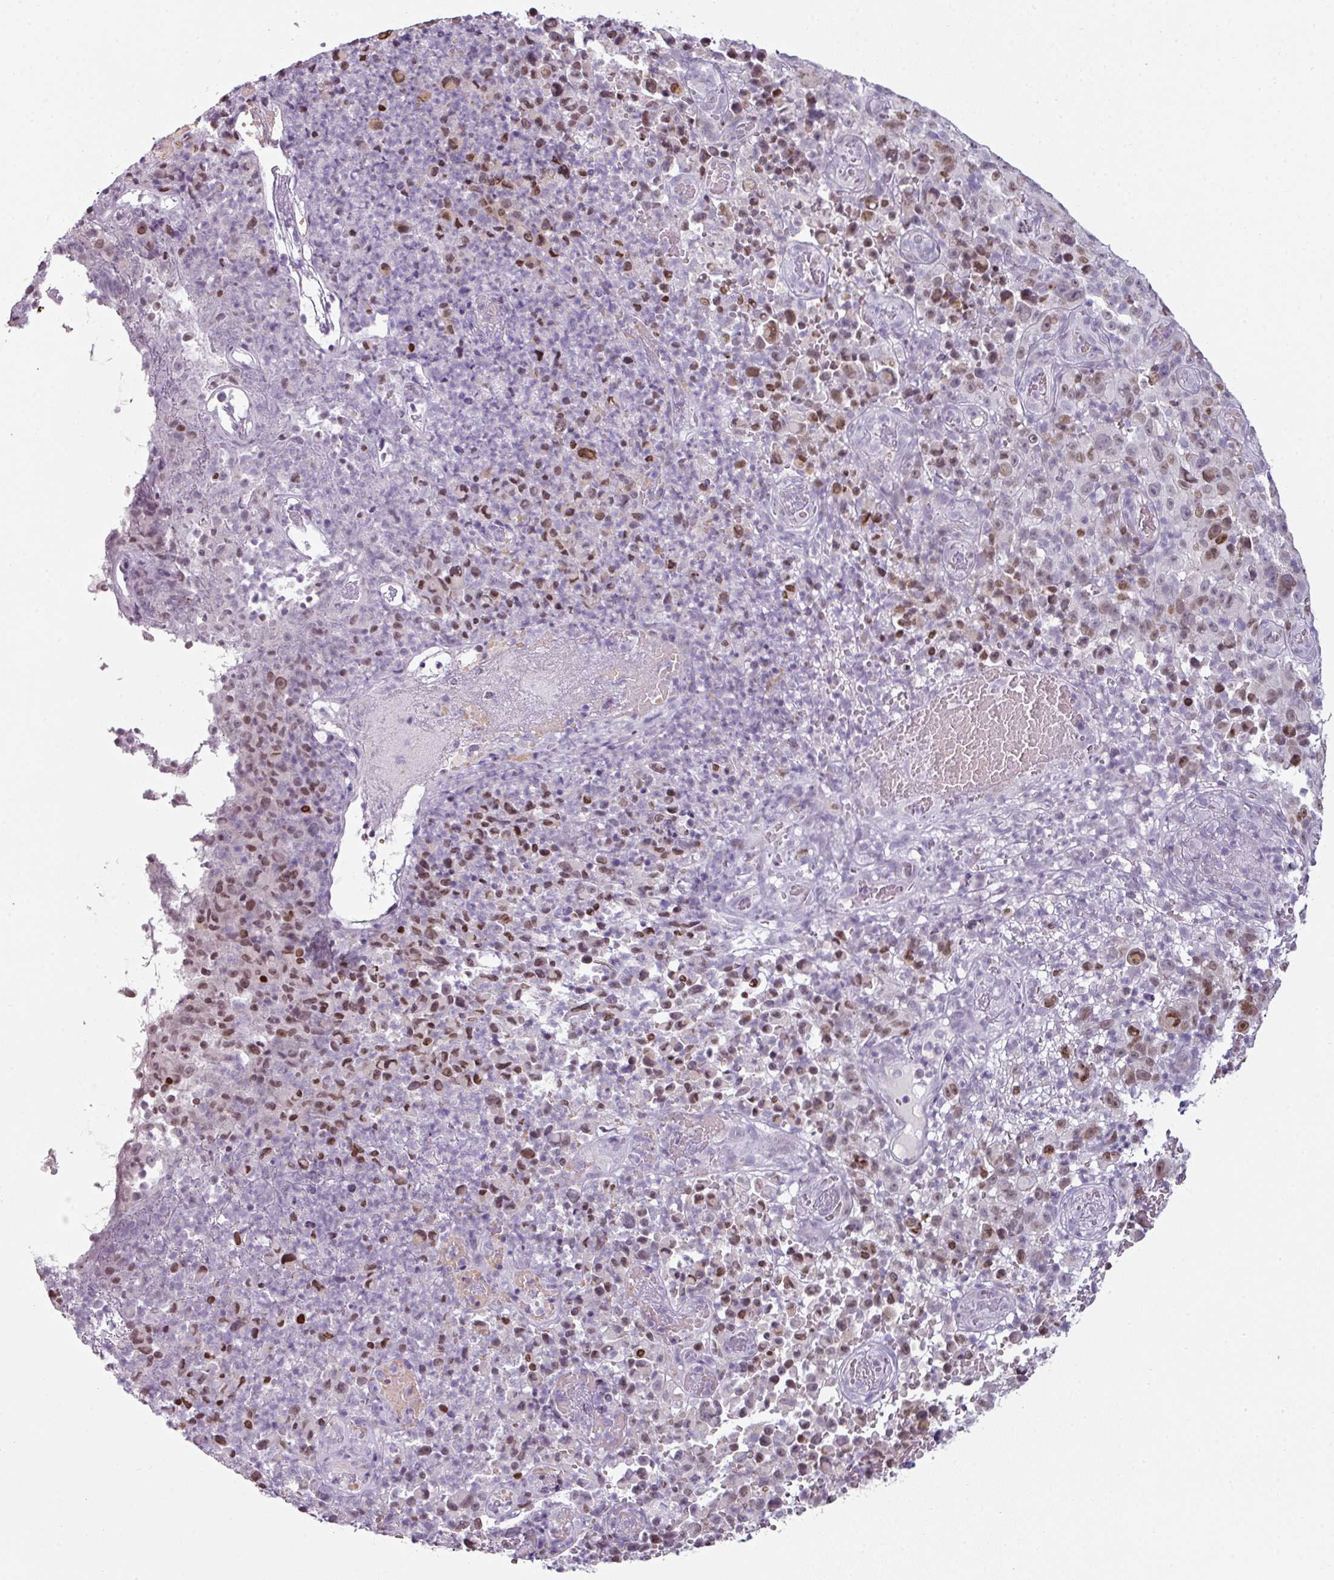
{"staining": {"intensity": "moderate", "quantity": ">75%", "location": "nuclear"}, "tissue": "melanoma", "cell_type": "Tumor cells", "image_type": "cancer", "snomed": [{"axis": "morphology", "description": "Malignant melanoma, NOS"}, {"axis": "topography", "description": "Skin"}], "caption": "Human malignant melanoma stained for a protein (brown) displays moderate nuclear positive staining in approximately >75% of tumor cells.", "gene": "SYT8", "patient": {"sex": "female", "age": 82}}